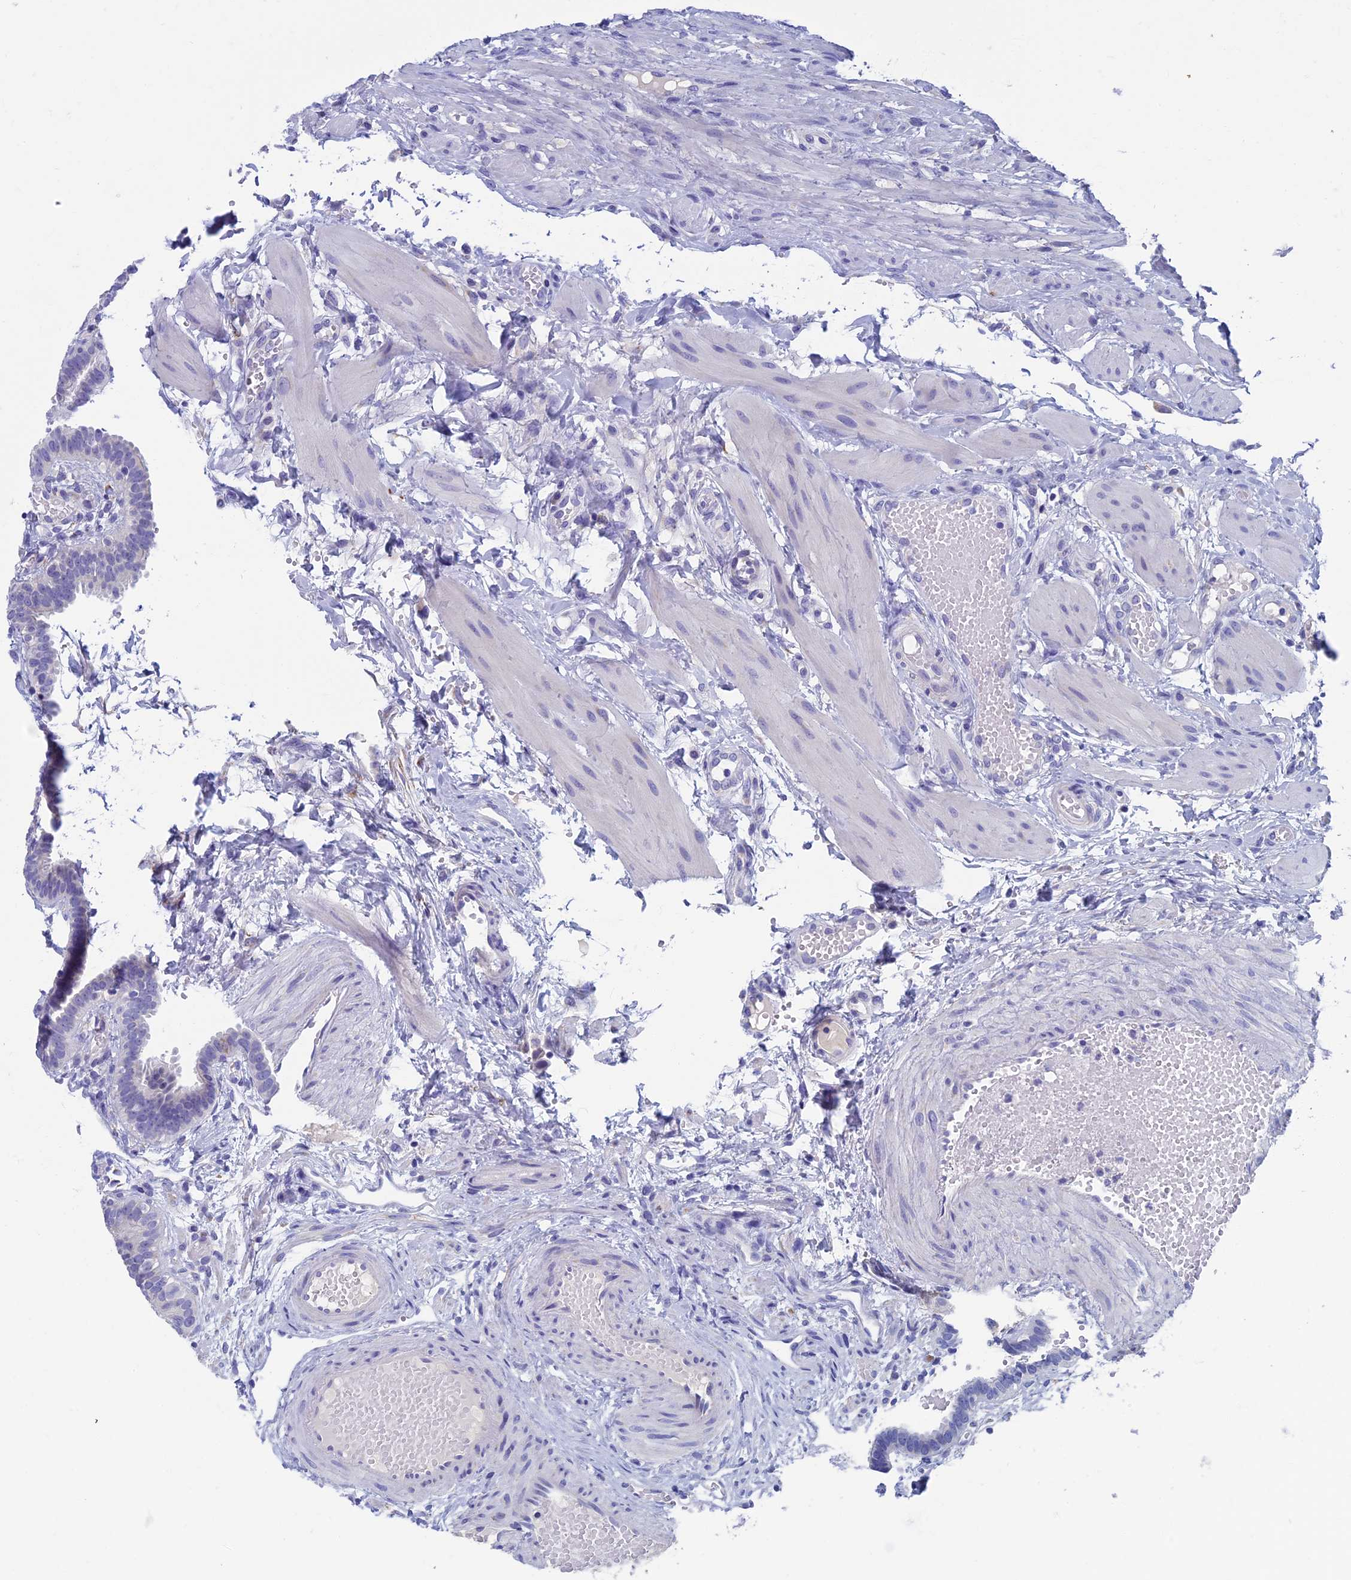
{"staining": {"intensity": "negative", "quantity": "none", "location": "none"}, "tissue": "fallopian tube", "cell_type": "Glandular cells", "image_type": "normal", "snomed": [{"axis": "morphology", "description": "Normal tissue, NOS"}, {"axis": "topography", "description": "Fallopian tube"}], "caption": "This photomicrograph is of normal fallopian tube stained with immunohistochemistry to label a protein in brown with the nuclei are counter-stained blue. There is no positivity in glandular cells.", "gene": "OAT", "patient": {"sex": "female", "age": 37}}